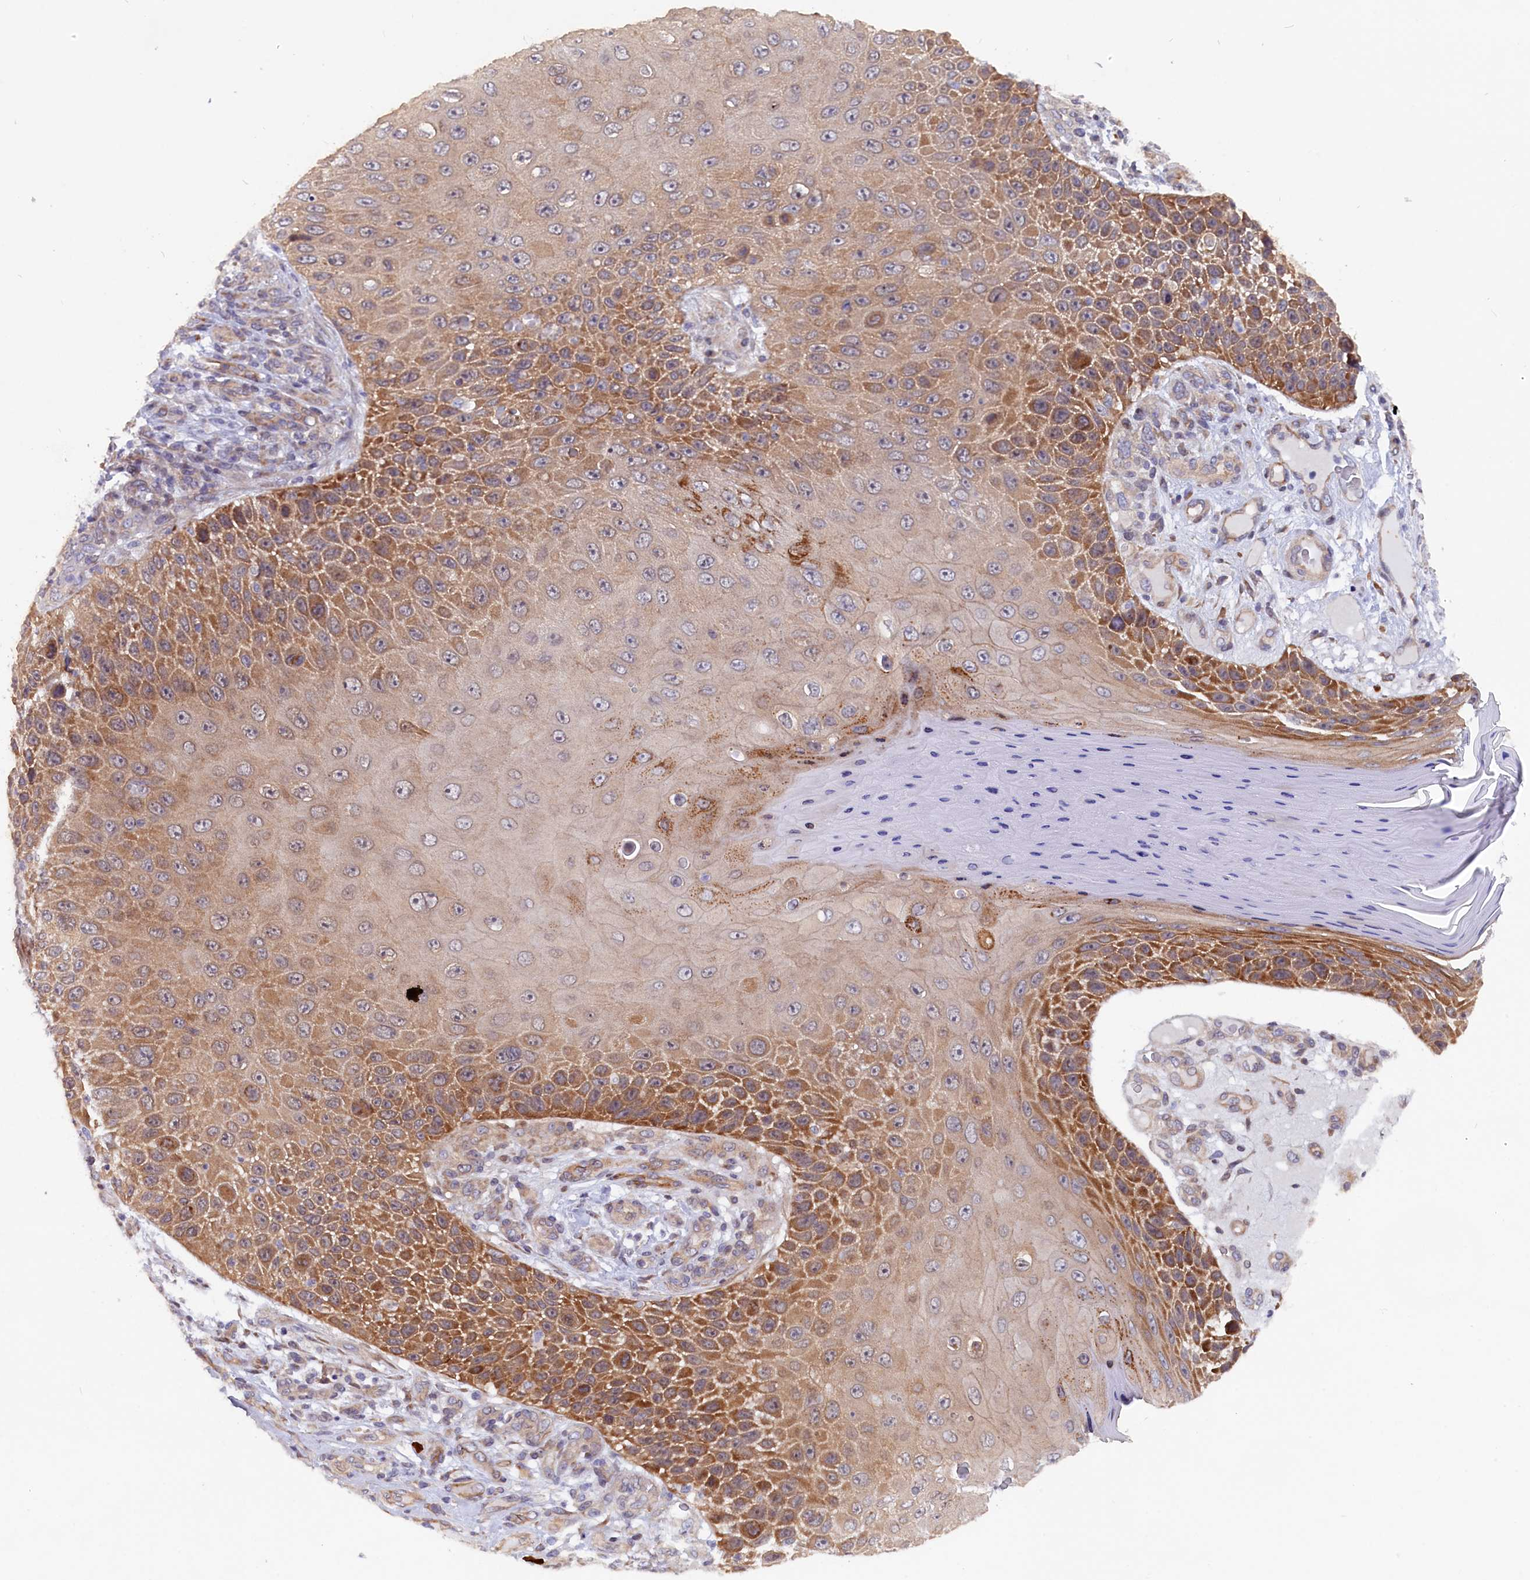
{"staining": {"intensity": "moderate", "quantity": ">75%", "location": "cytoplasmic/membranous"}, "tissue": "skin cancer", "cell_type": "Tumor cells", "image_type": "cancer", "snomed": [{"axis": "morphology", "description": "Squamous cell carcinoma, NOS"}, {"axis": "topography", "description": "Skin"}], "caption": "Immunohistochemical staining of human squamous cell carcinoma (skin) reveals medium levels of moderate cytoplasmic/membranous expression in about >75% of tumor cells.", "gene": "JPT2", "patient": {"sex": "female", "age": 88}}